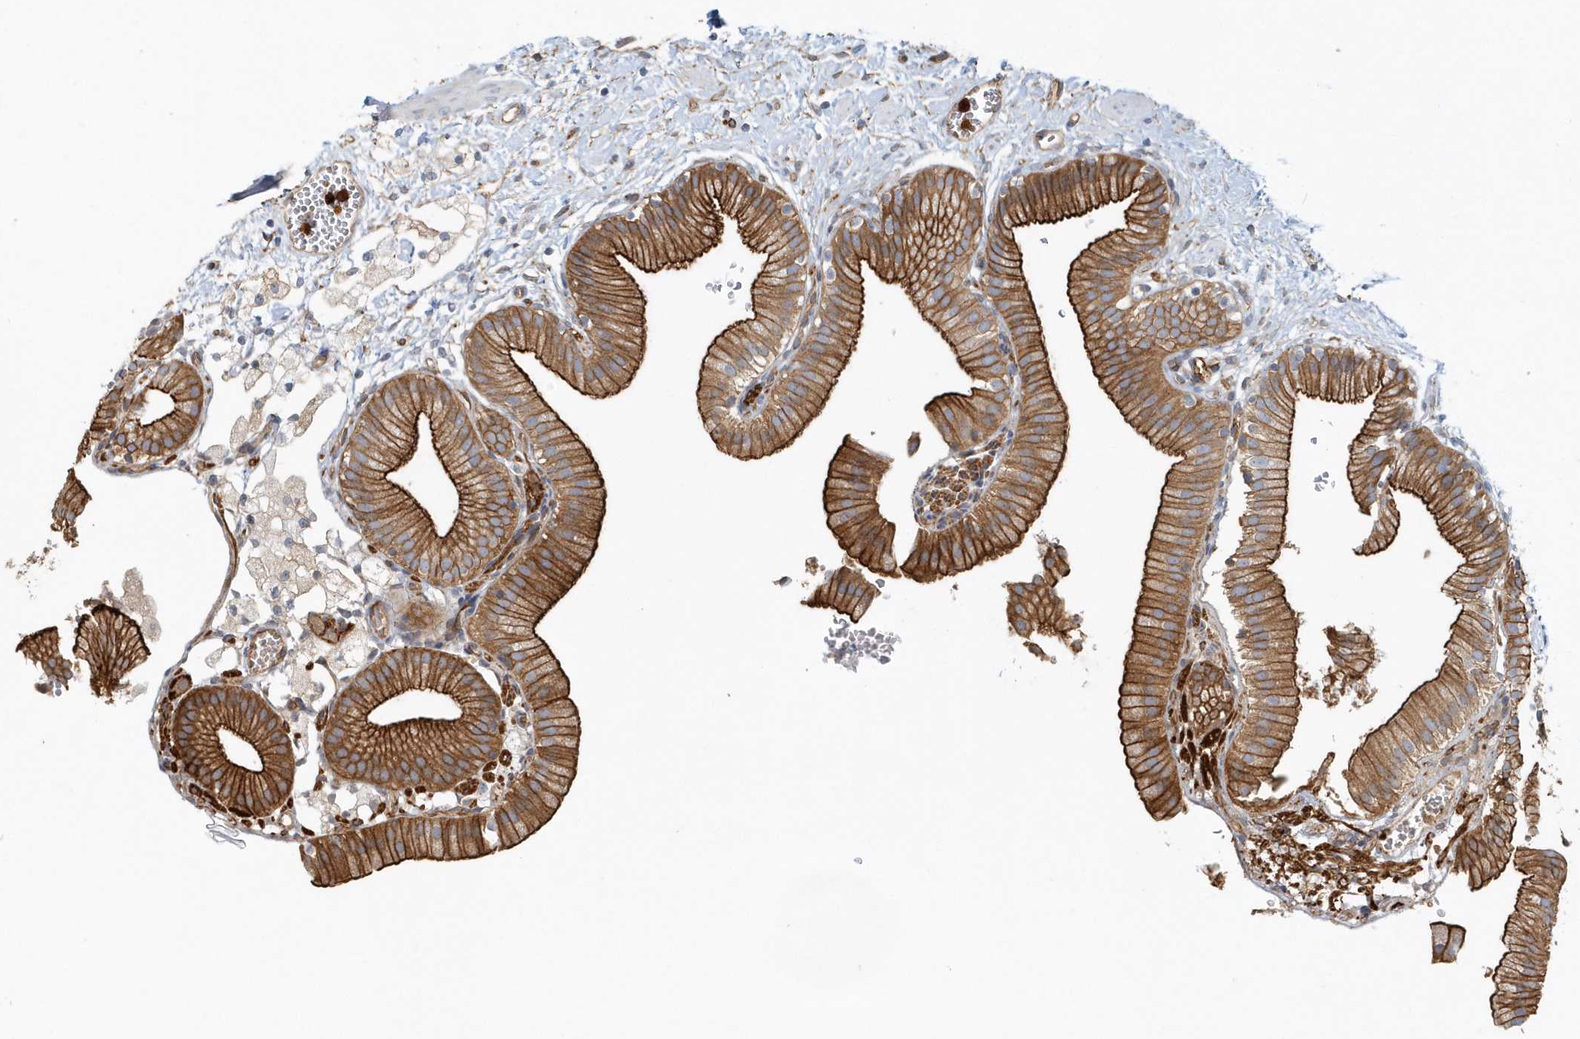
{"staining": {"intensity": "strong", "quantity": ">75%", "location": "cytoplasmic/membranous"}, "tissue": "gallbladder", "cell_type": "Glandular cells", "image_type": "normal", "snomed": [{"axis": "morphology", "description": "Normal tissue, NOS"}, {"axis": "topography", "description": "Gallbladder"}], "caption": "Immunohistochemical staining of normal human gallbladder displays high levels of strong cytoplasmic/membranous expression in approximately >75% of glandular cells. (Stains: DAB in brown, nuclei in blue, Microscopy: brightfield microscopy at high magnification).", "gene": "DNAH1", "patient": {"sex": "male", "age": 55}}